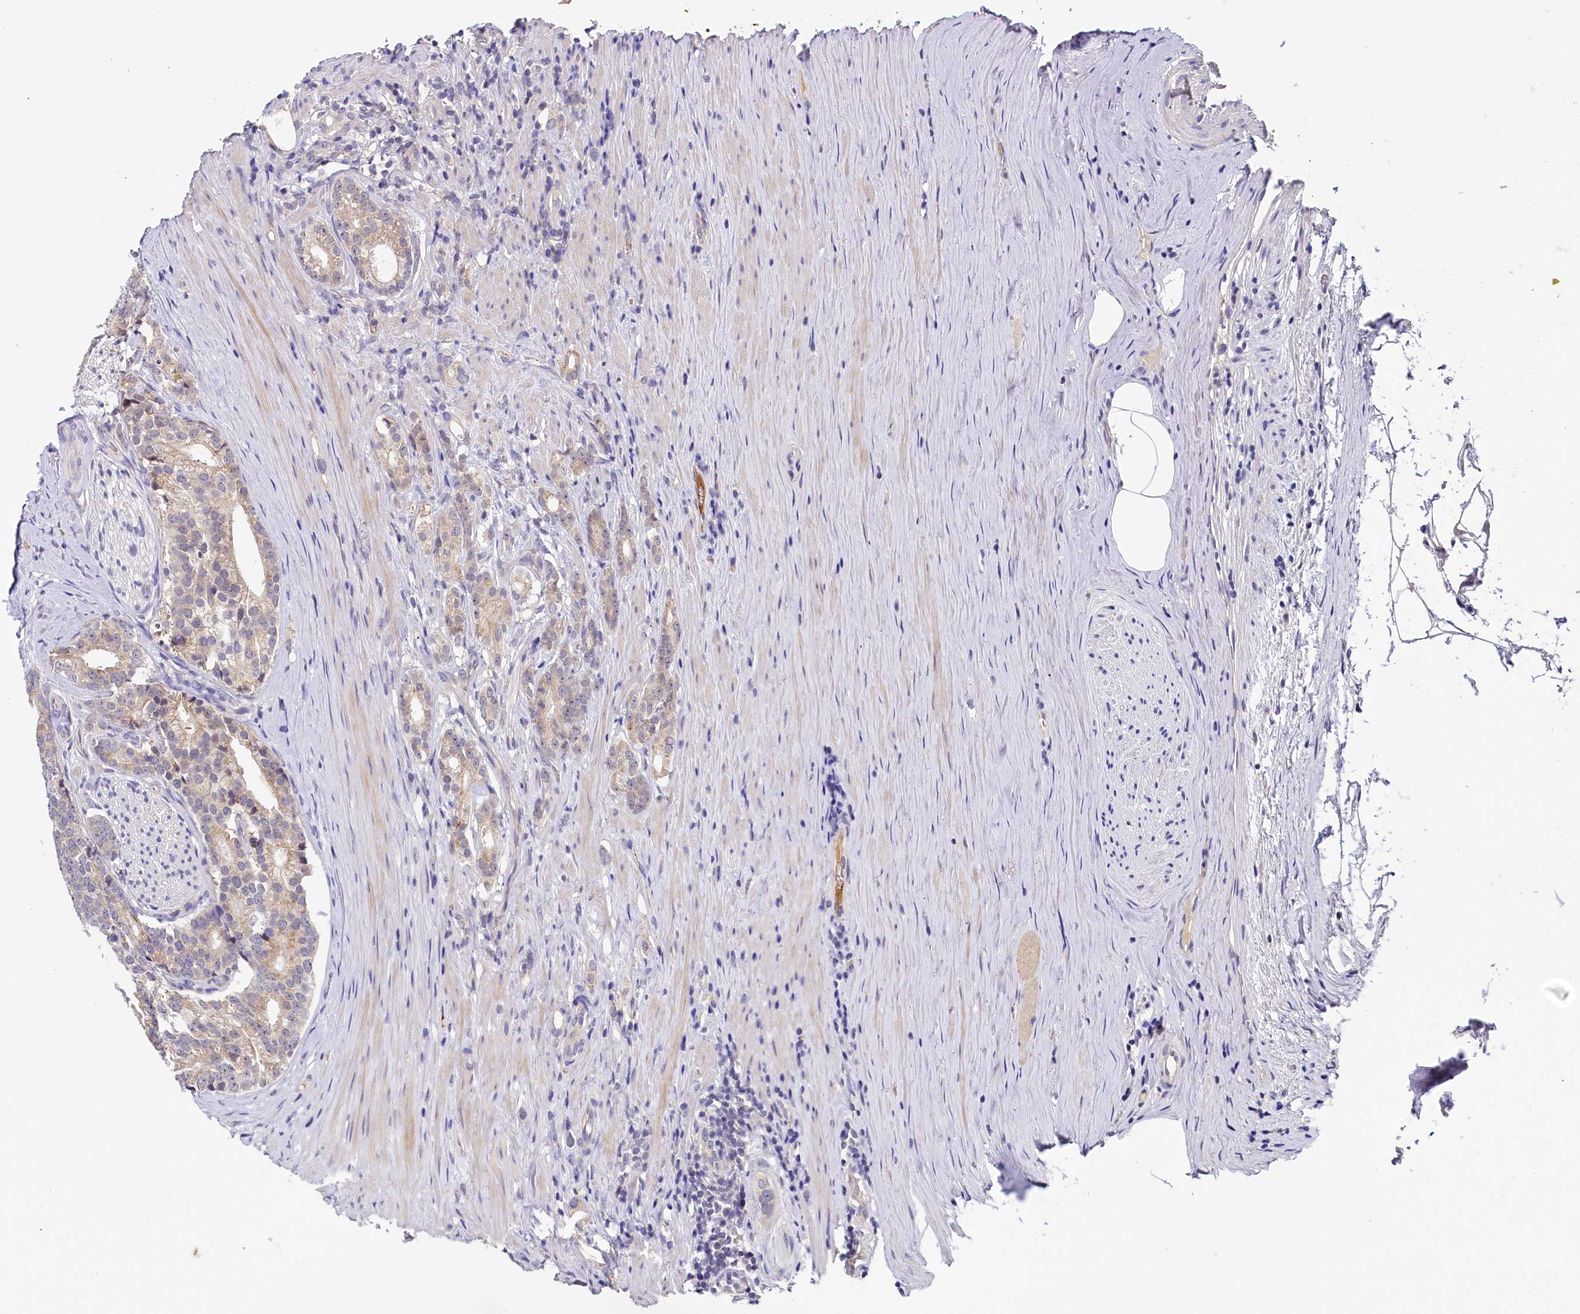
{"staining": {"intensity": "weak", "quantity": "<25%", "location": "cytoplasmic/membranous"}, "tissue": "prostate cancer", "cell_type": "Tumor cells", "image_type": "cancer", "snomed": [{"axis": "morphology", "description": "Adenocarcinoma, Low grade"}, {"axis": "topography", "description": "Prostate"}], "caption": "Photomicrograph shows no protein expression in tumor cells of prostate low-grade adenocarcinoma tissue.", "gene": "SPINK9", "patient": {"sex": "male", "age": 71}}